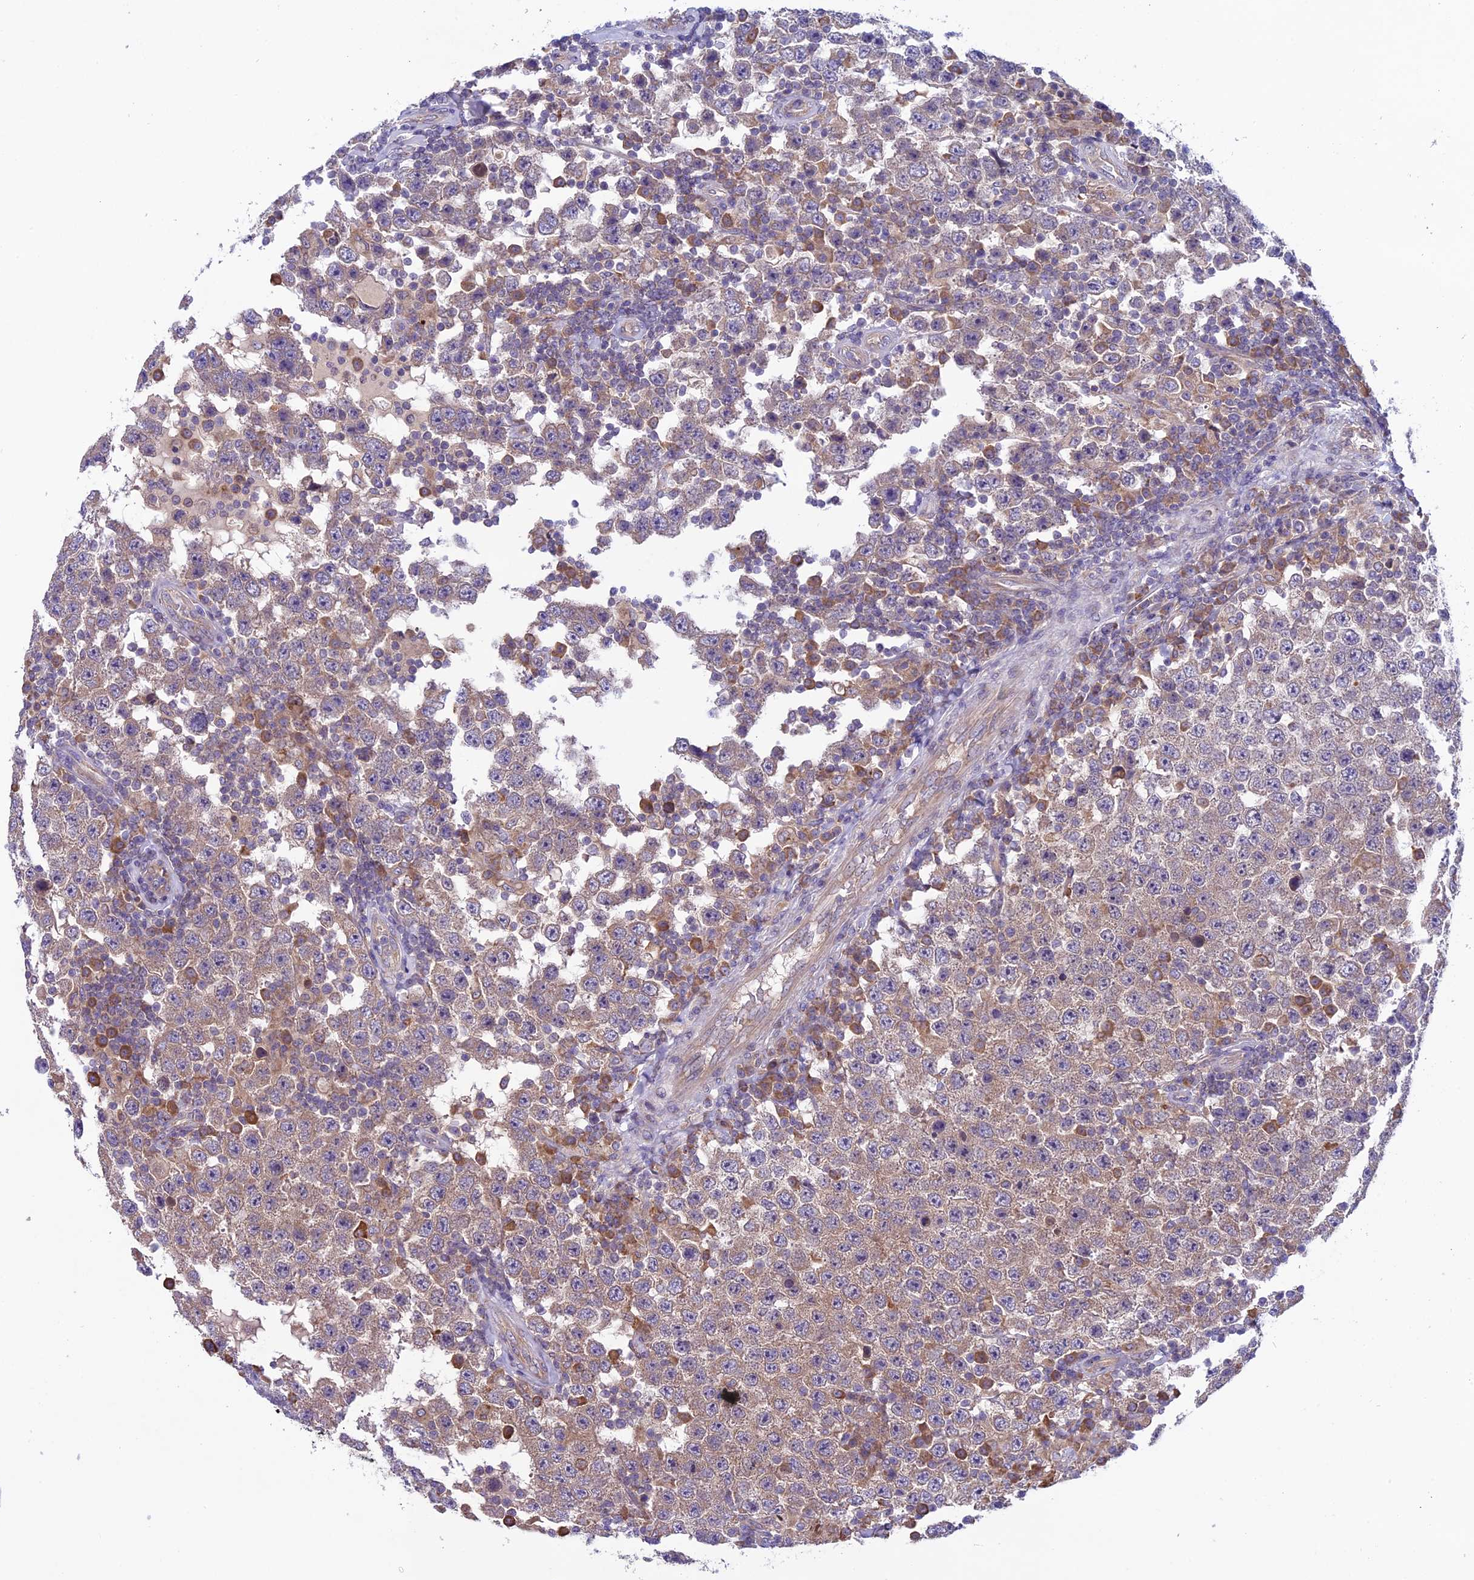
{"staining": {"intensity": "weak", "quantity": ">75%", "location": "cytoplasmic/membranous"}, "tissue": "testis cancer", "cell_type": "Tumor cells", "image_type": "cancer", "snomed": [{"axis": "morphology", "description": "Normal tissue, NOS"}, {"axis": "morphology", "description": "Urothelial carcinoma, High grade"}, {"axis": "morphology", "description": "Seminoma, NOS"}, {"axis": "morphology", "description": "Carcinoma, Embryonal, NOS"}, {"axis": "topography", "description": "Urinary bladder"}, {"axis": "topography", "description": "Testis"}], "caption": "Weak cytoplasmic/membranous expression is seen in about >75% of tumor cells in high-grade urothelial carcinoma (testis).", "gene": "DCTN5", "patient": {"sex": "male", "age": 41}}